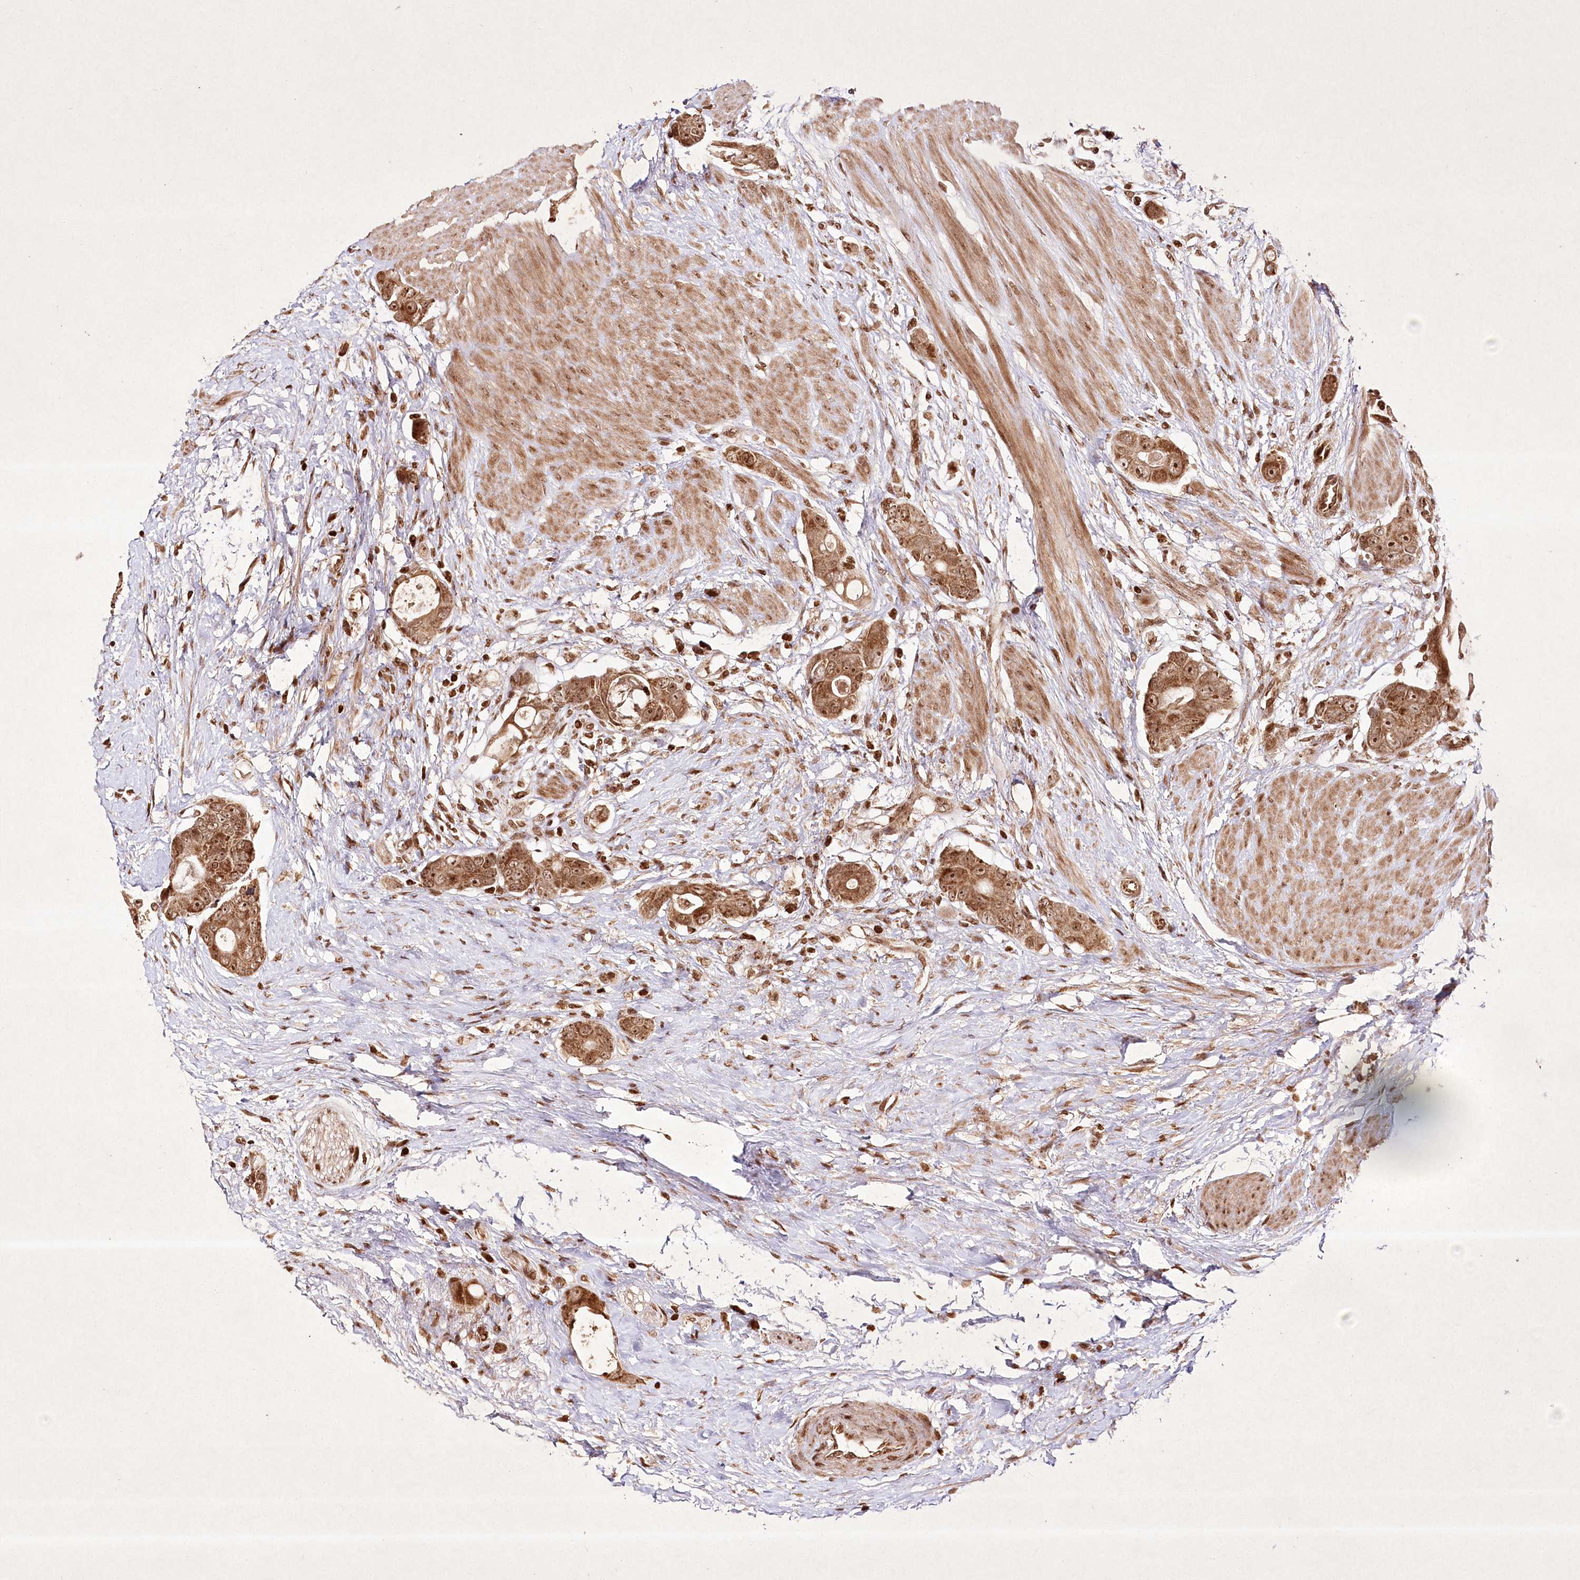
{"staining": {"intensity": "moderate", "quantity": ">75%", "location": "cytoplasmic/membranous,nuclear"}, "tissue": "colorectal cancer", "cell_type": "Tumor cells", "image_type": "cancer", "snomed": [{"axis": "morphology", "description": "Adenocarcinoma, NOS"}, {"axis": "topography", "description": "Rectum"}], "caption": "IHC staining of adenocarcinoma (colorectal), which demonstrates medium levels of moderate cytoplasmic/membranous and nuclear staining in about >75% of tumor cells indicating moderate cytoplasmic/membranous and nuclear protein positivity. The staining was performed using DAB (brown) for protein detection and nuclei were counterstained in hematoxylin (blue).", "gene": "CARM1", "patient": {"sex": "male", "age": 51}}